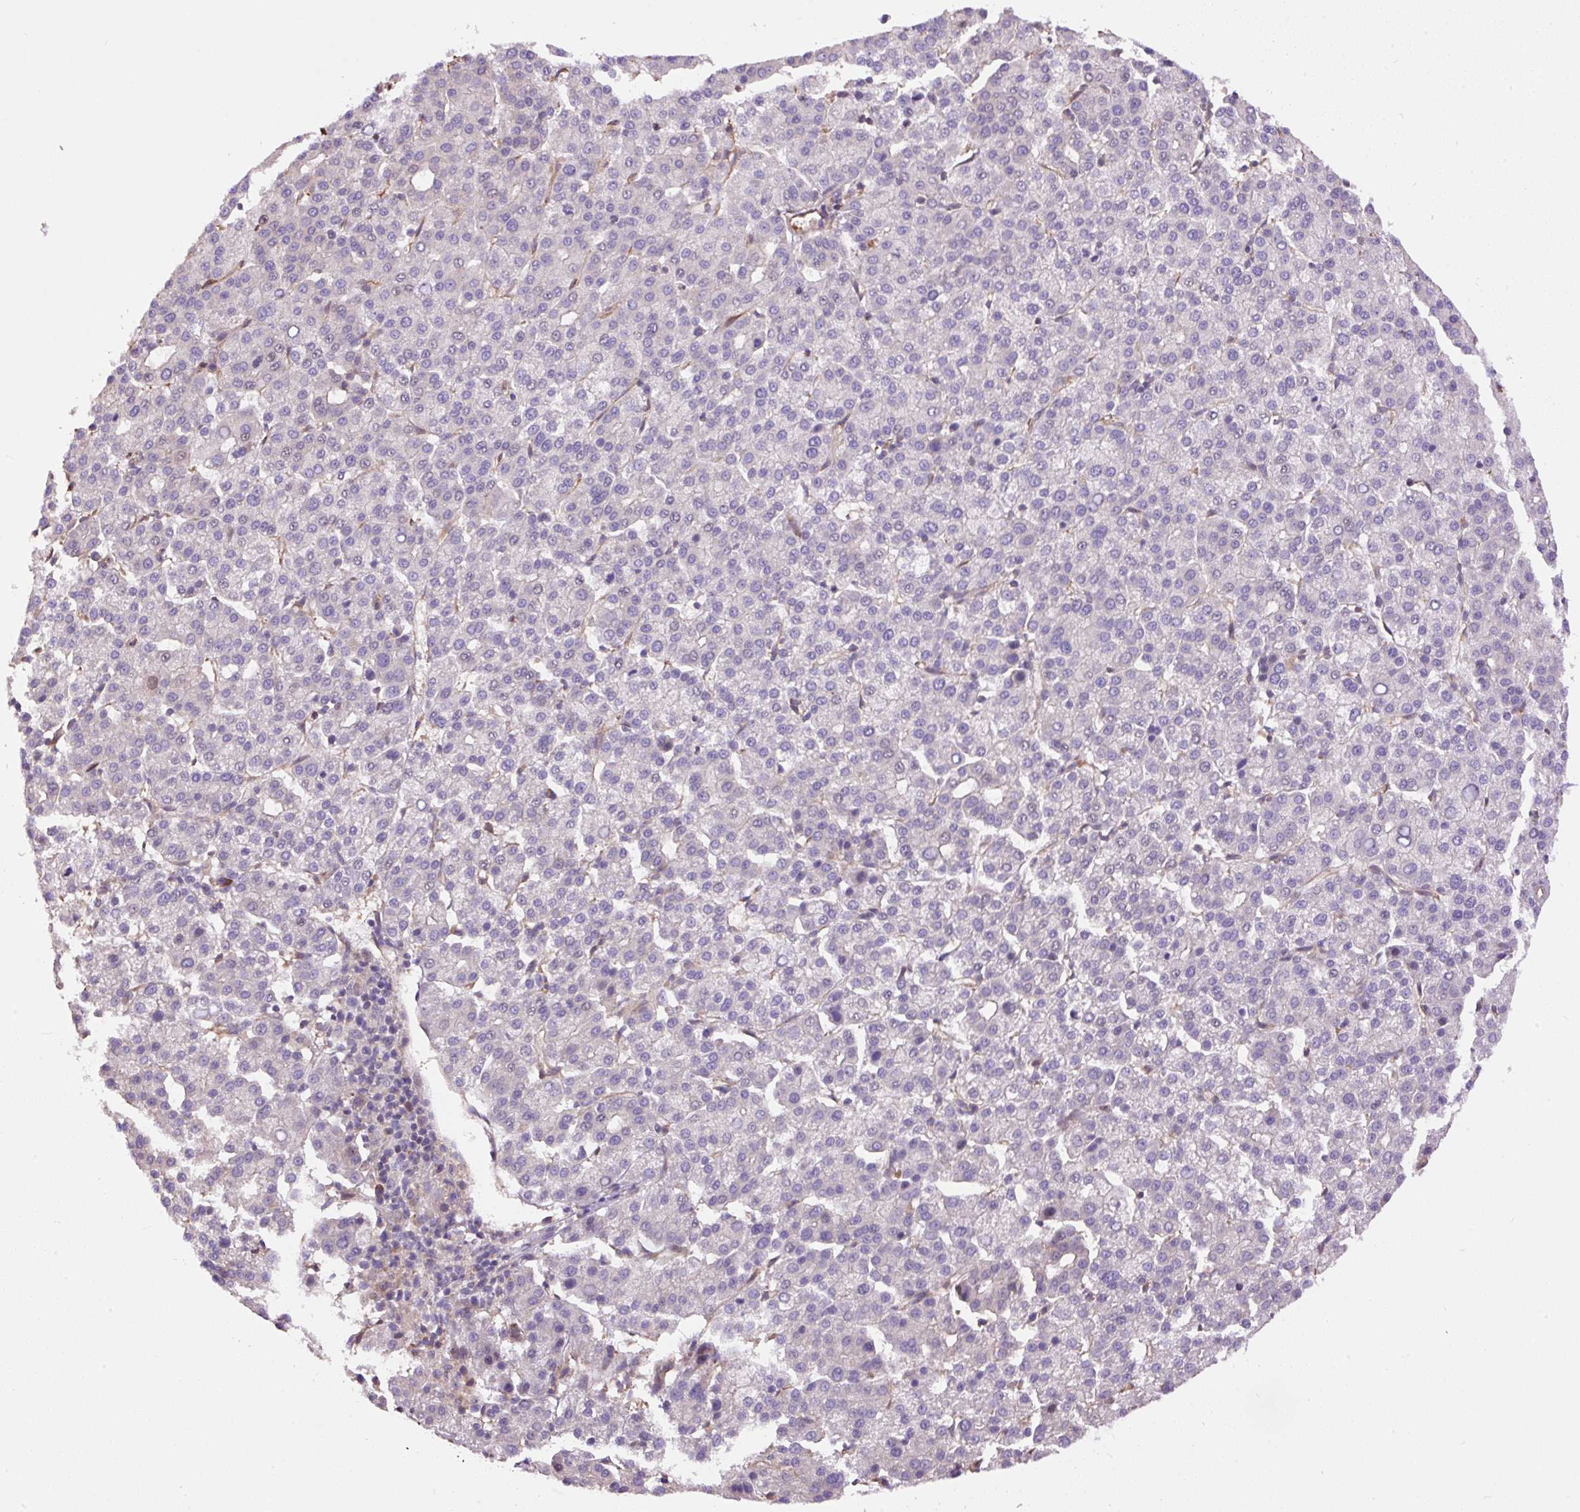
{"staining": {"intensity": "negative", "quantity": "none", "location": "none"}, "tissue": "liver cancer", "cell_type": "Tumor cells", "image_type": "cancer", "snomed": [{"axis": "morphology", "description": "Carcinoma, Hepatocellular, NOS"}, {"axis": "topography", "description": "Liver"}], "caption": "High power microscopy image of an immunohistochemistry (IHC) image of liver hepatocellular carcinoma, revealing no significant positivity in tumor cells. (Immunohistochemistry (ihc), brightfield microscopy, high magnification).", "gene": "PPME1", "patient": {"sex": "female", "age": 58}}